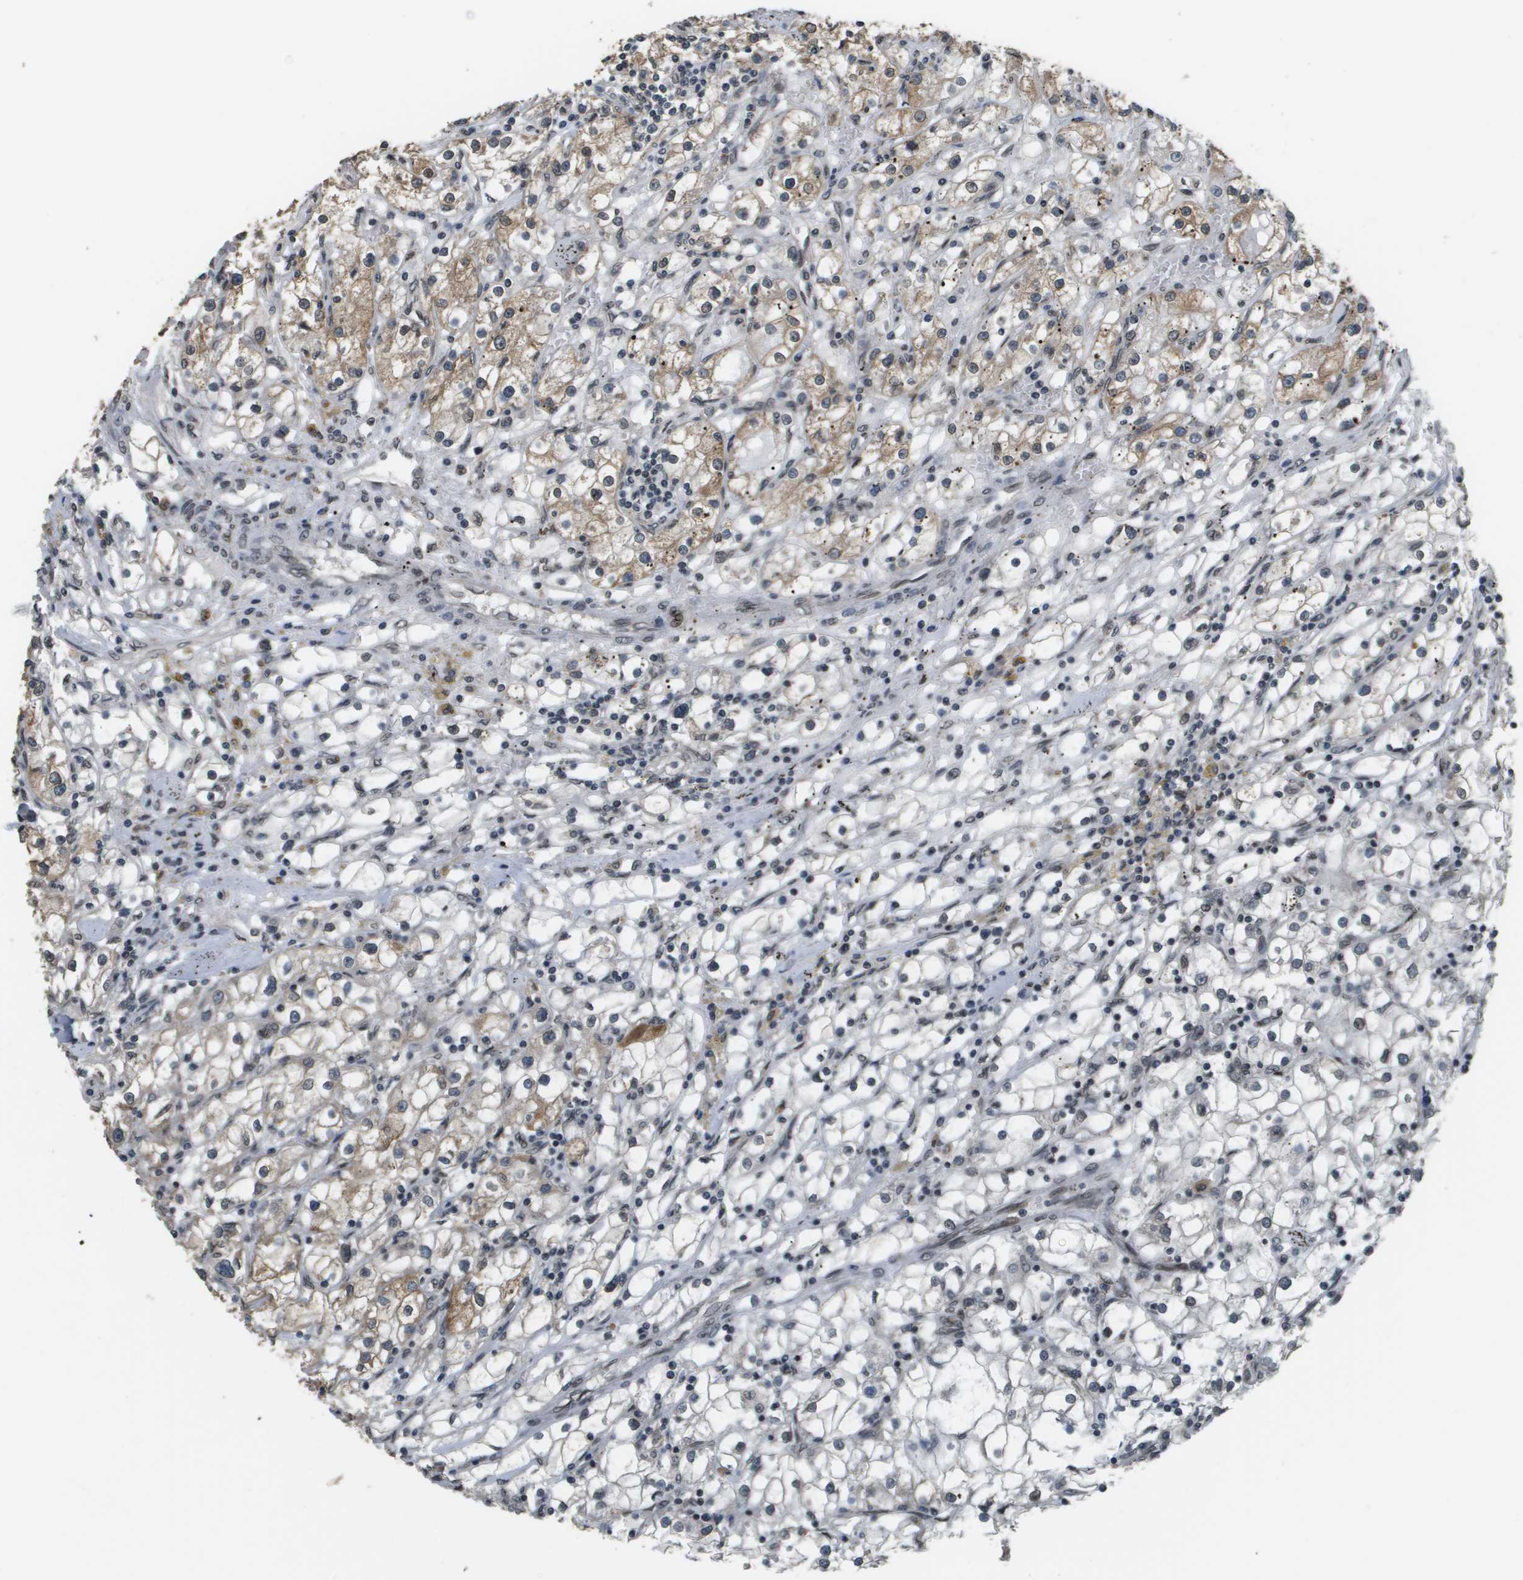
{"staining": {"intensity": "moderate", "quantity": "25%-75%", "location": "cytoplasmic/membranous,nuclear"}, "tissue": "renal cancer", "cell_type": "Tumor cells", "image_type": "cancer", "snomed": [{"axis": "morphology", "description": "Adenocarcinoma, NOS"}, {"axis": "topography", "description": "Kidney"}], "caption": "This photomicrograph shows renal cancer stained with IHC to label a protein in brown. The cytoplasmic/membranous and nuclear of tumor cells show moderate positivity for the protein. Nuclei are counter-stained blue.", "gene": "FANCC", "patient": {"sex": "male", "age": 56}}